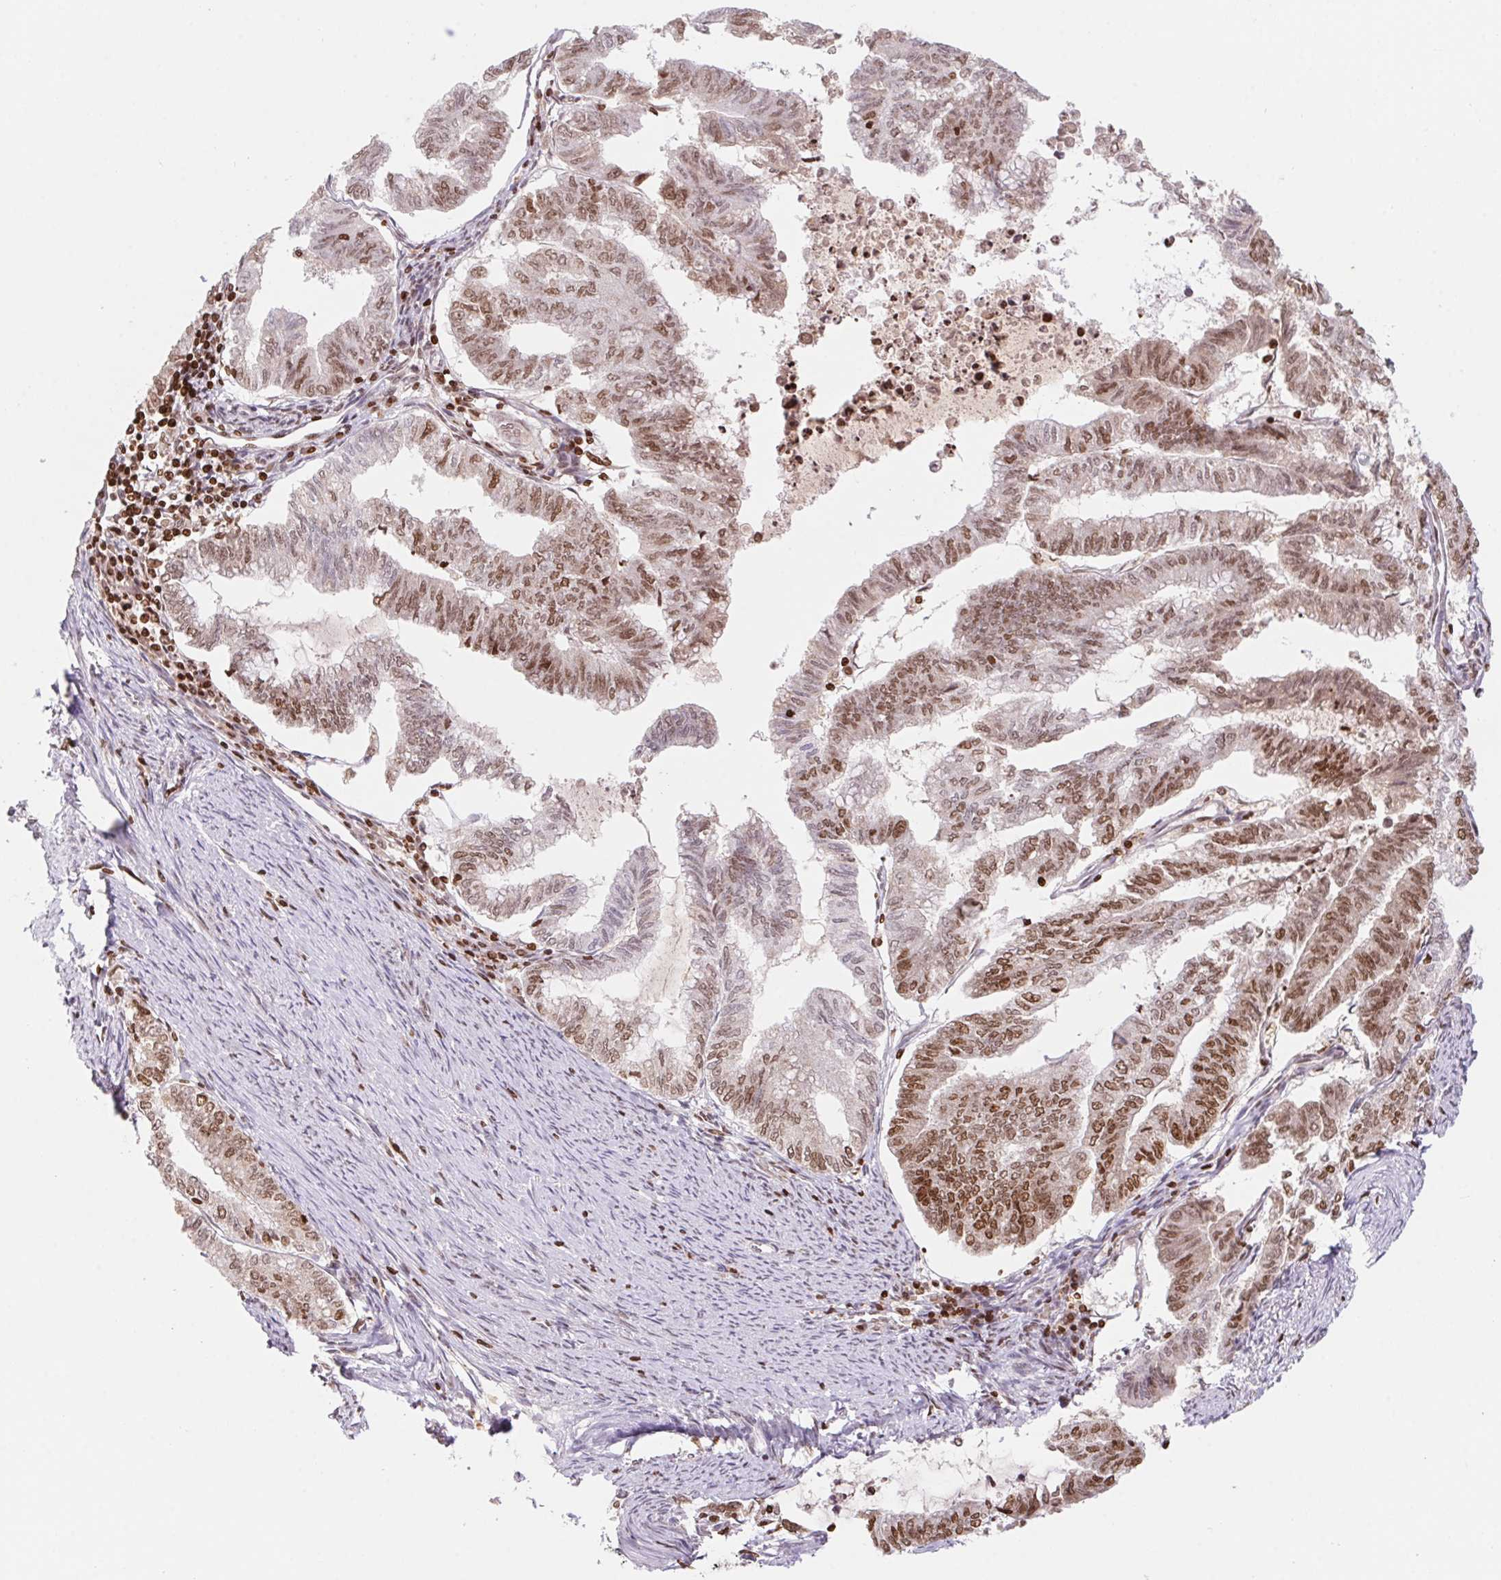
{"staining": {"intensity": "moderate", "quantity": "25%-75%", "location": "nuclear"}, "tissue": "endometrial cancer", "cell_type": "Tumor cells", "image_type": "cancer", "snomed": [{"axis": "morphology", "description": "Adenocarcinoma, NOS"}, {"axis": "topography", "description": "Endometrium"}], "caption": "Immunohistochemical staining of endometrial cancer displays medium levels of moderate nuclear protein staining in approximately 25%-75% of tumor cells.", "gene": "POLD3", "patient": {"sex": "female", "age": 79}}